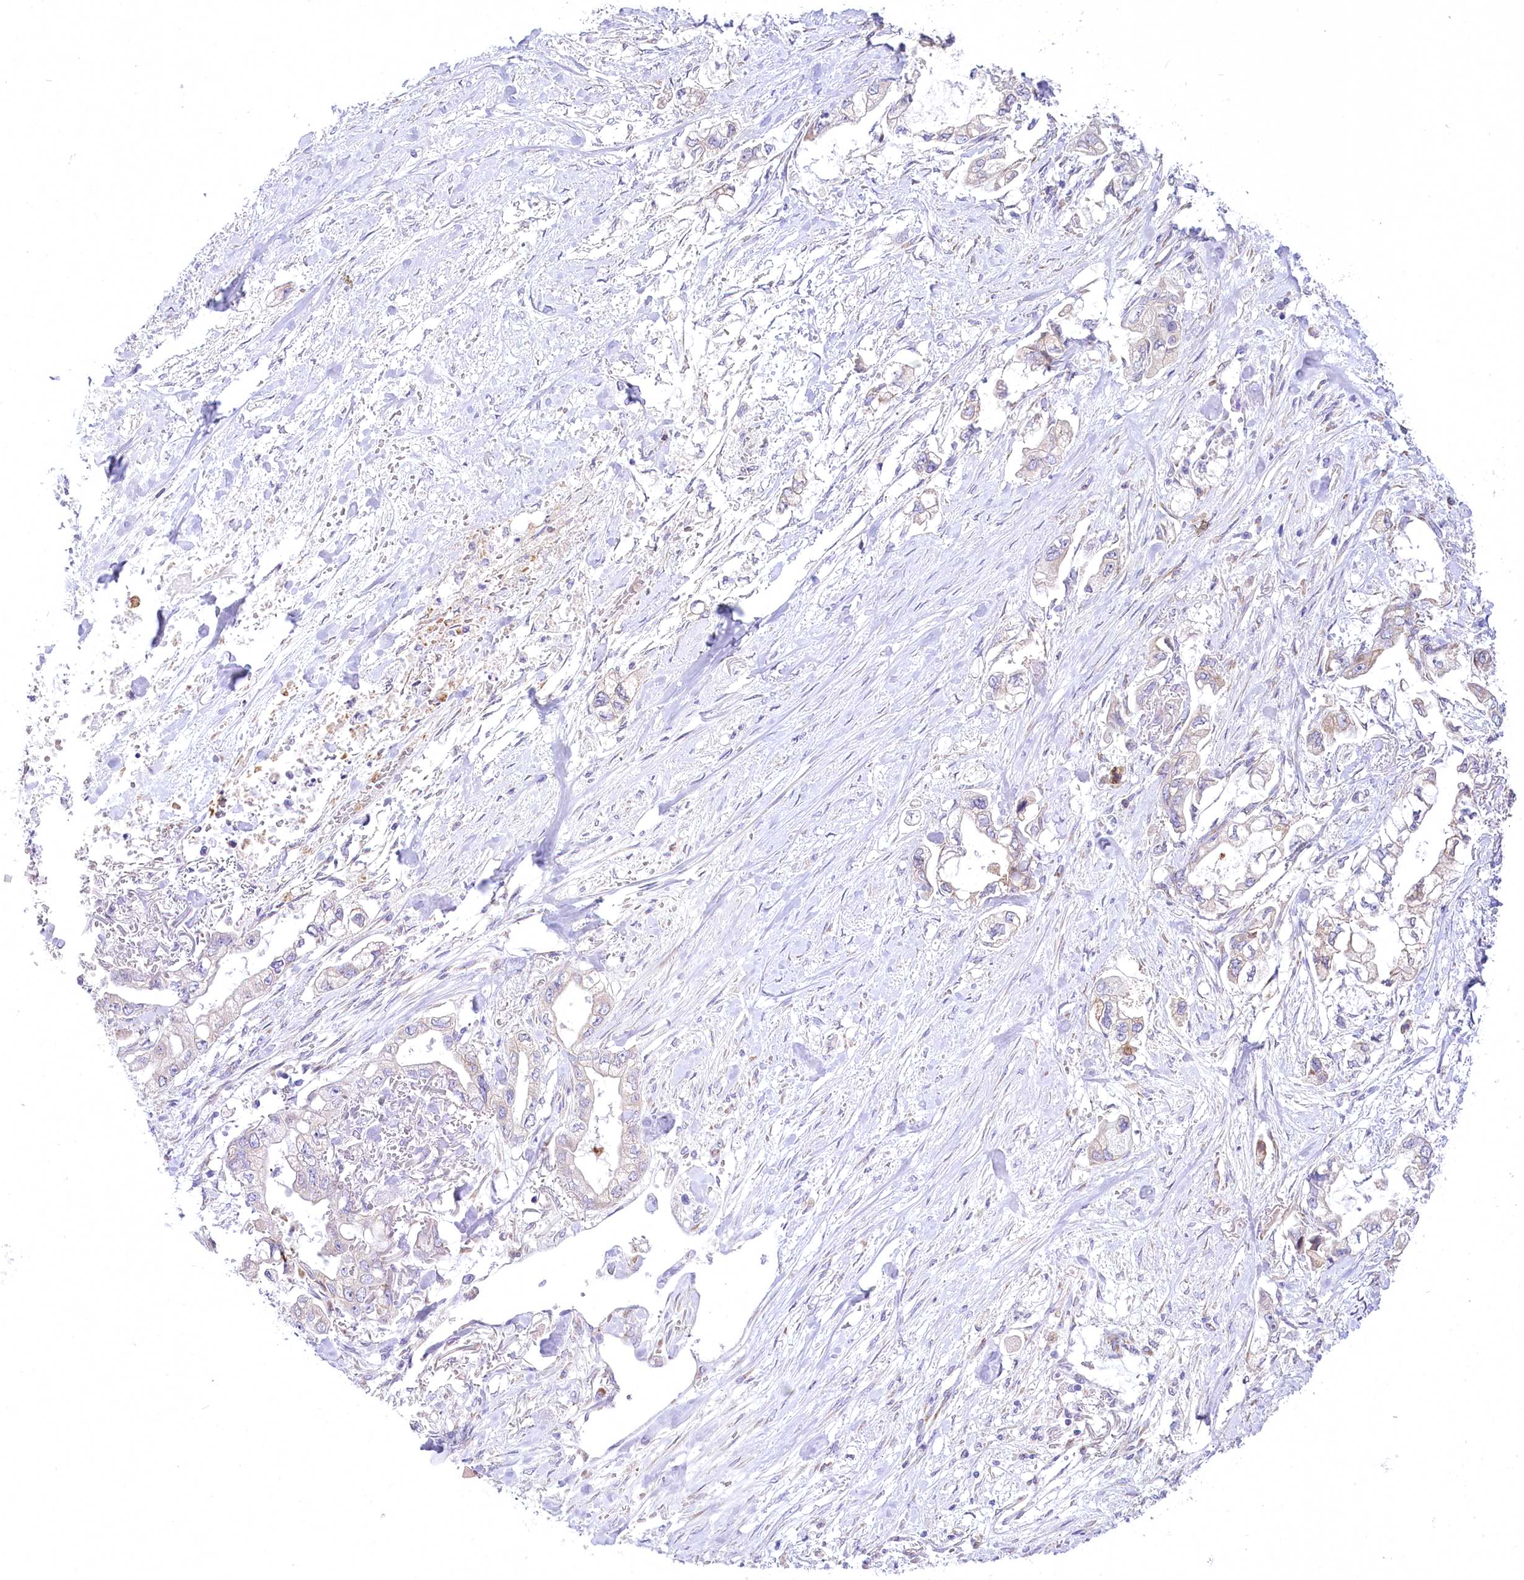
{"staining": {"intensity": "negative", "quantity": "none", "location": "none"}, "tissue": "stomach cancer", "cell_type": "Tumor cells", "image_type": "cancer", "snomed": [{"axis": "morphology", "description": "Adenocarcinoma, NOS"}, {"axis": "topography", "description": "Stomach"}], "caption": "Stomach cancer (adenocarcinoma) stained for a protein using immunohistochemistry shows no expression tumor cells.", "gene": "STT3B", "patient": {"sex": "male", "age": 62}}